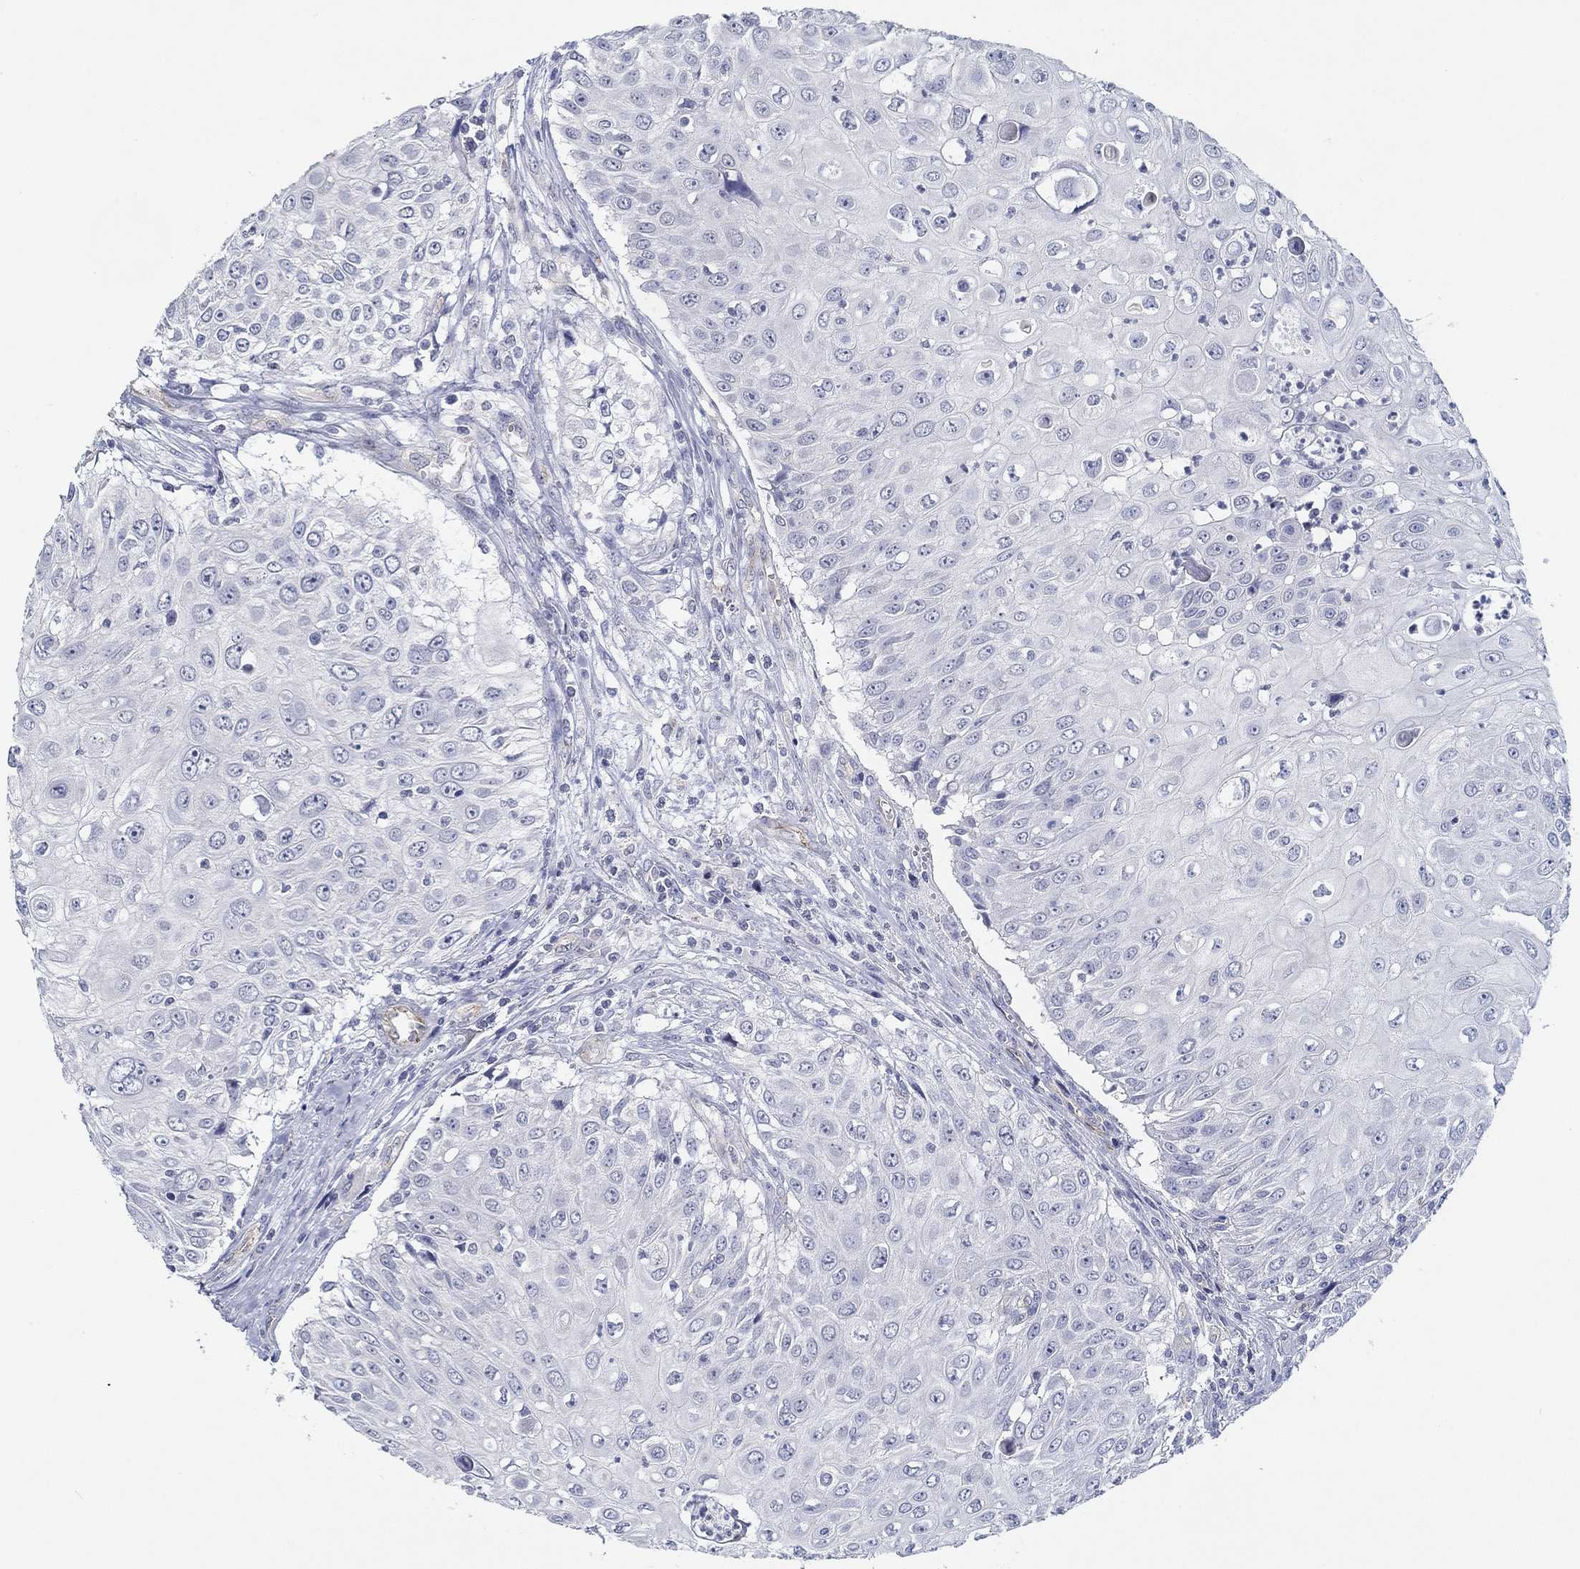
{"staining": {"intensity": "negative", "quantity": "none", "location": "none"}, "tissue": "urothelial cancer", "cell_type": "Tumor cells", "image_type": "cancer", "snomed": [{"axis": "morphology", "description": "Urothelial carcinoma, High grade"}, {"axis": "topography", "description": "Urinary bladder"}], "caption": "Immunohistochemistry (IHC) photomicrograph of high-grade urothelial carcinoma stained for a protein (brown), which displays no expression in tumor cells. (DAB immunohistochemistry (IHC), high magnification).", "gene": "GJA5", "patient": {"sex": "female", "age": 79}}